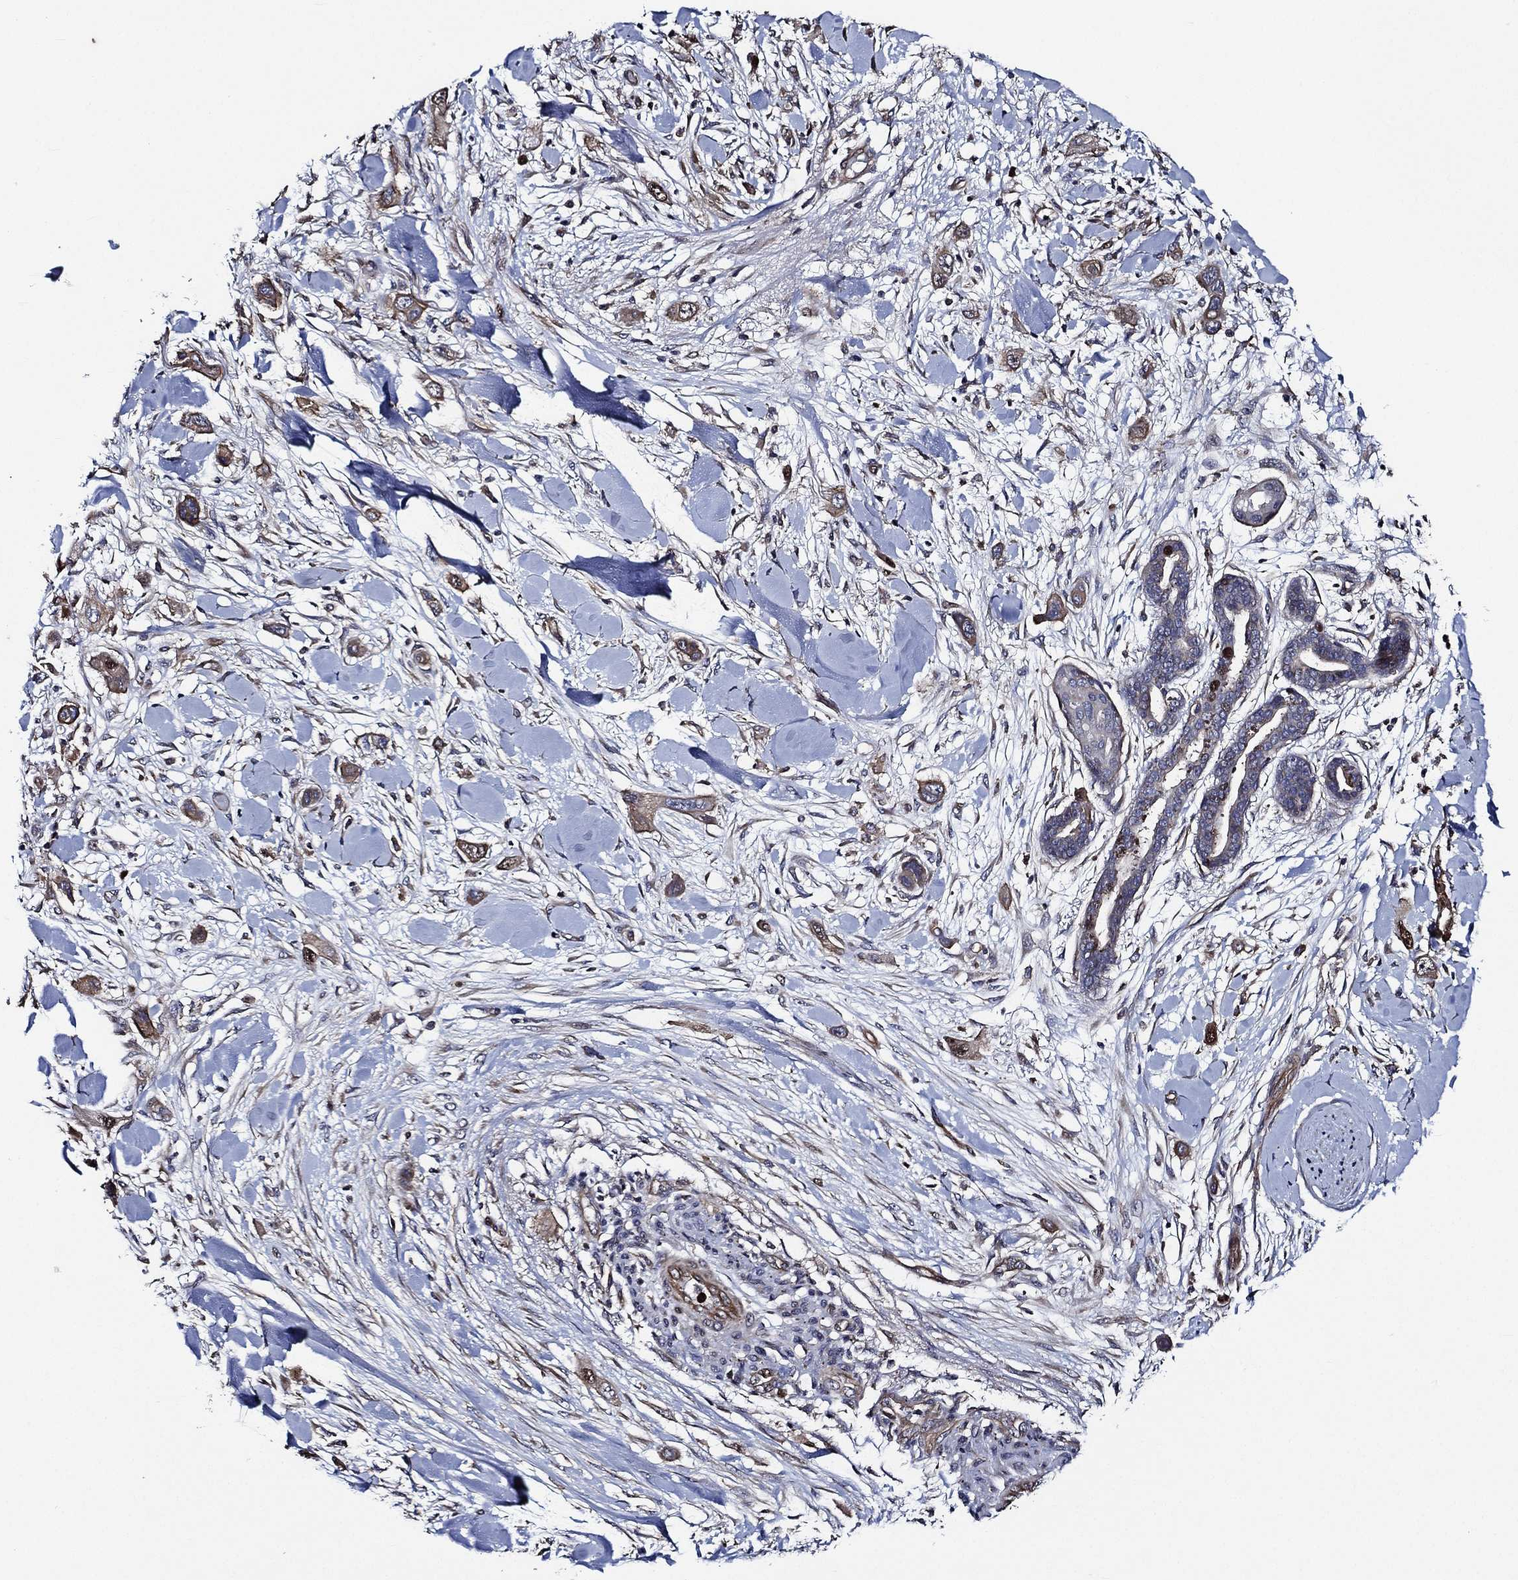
{"staining": {"intensity": "weak", "quantity": "25%-75%", "location": "nuclear"}, "tissue": "skin cancer", "cell_type": "Tumor cells", "image_type": "cancer", "snomed": [{"axis": "morphology", "description": "Squamous cell carcinoma, NOS"}, {"axis": "topography", "description": "Skin"}], "caption": "Tumor cells display weak nuclear expression in approximately 25%-75% of cells in skin cancer.", "gene": "KIF20B", "patient": {"sex": "male", "age": 79}}